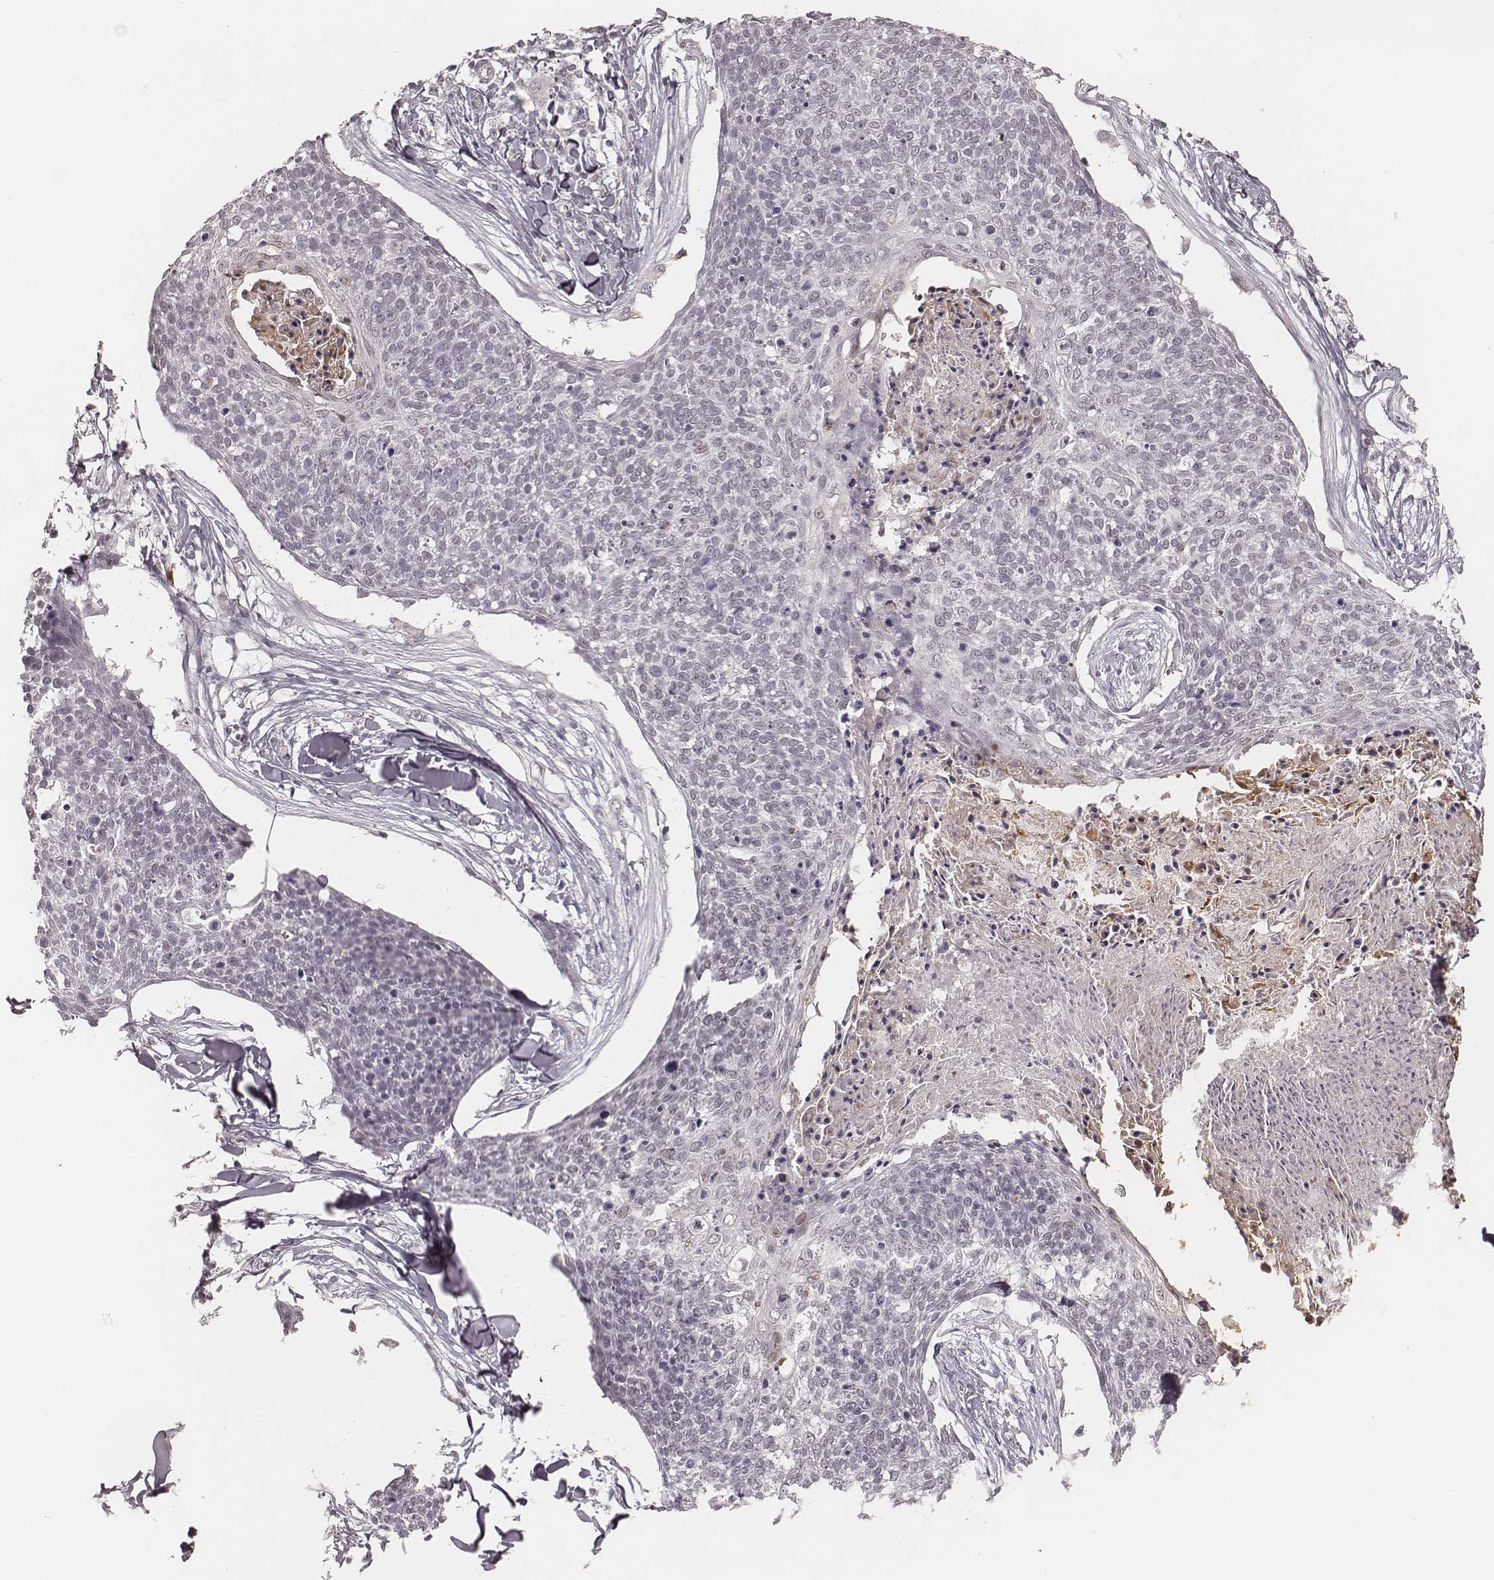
{"staining": {"intensity": "negative", "quantity": "none", "location": "none"}, "tissue": "skin cancer", "cell_type": "Tumor cells", "image_type": "cancer", "snomed": [{"axis": "morphology", "description": "Squamous cell carcinoma, NOS"}, {"axis": "topography", "description": "Skin"}, {"axis": "topography", "description": "Vulva"}], "caption": "Skin squamous cell carcinoma was stained to show a protein in brown. There is no significant expression in tumor cells.", "gene": "KITLG", "patient": {"sex": "female", "age": 75}}